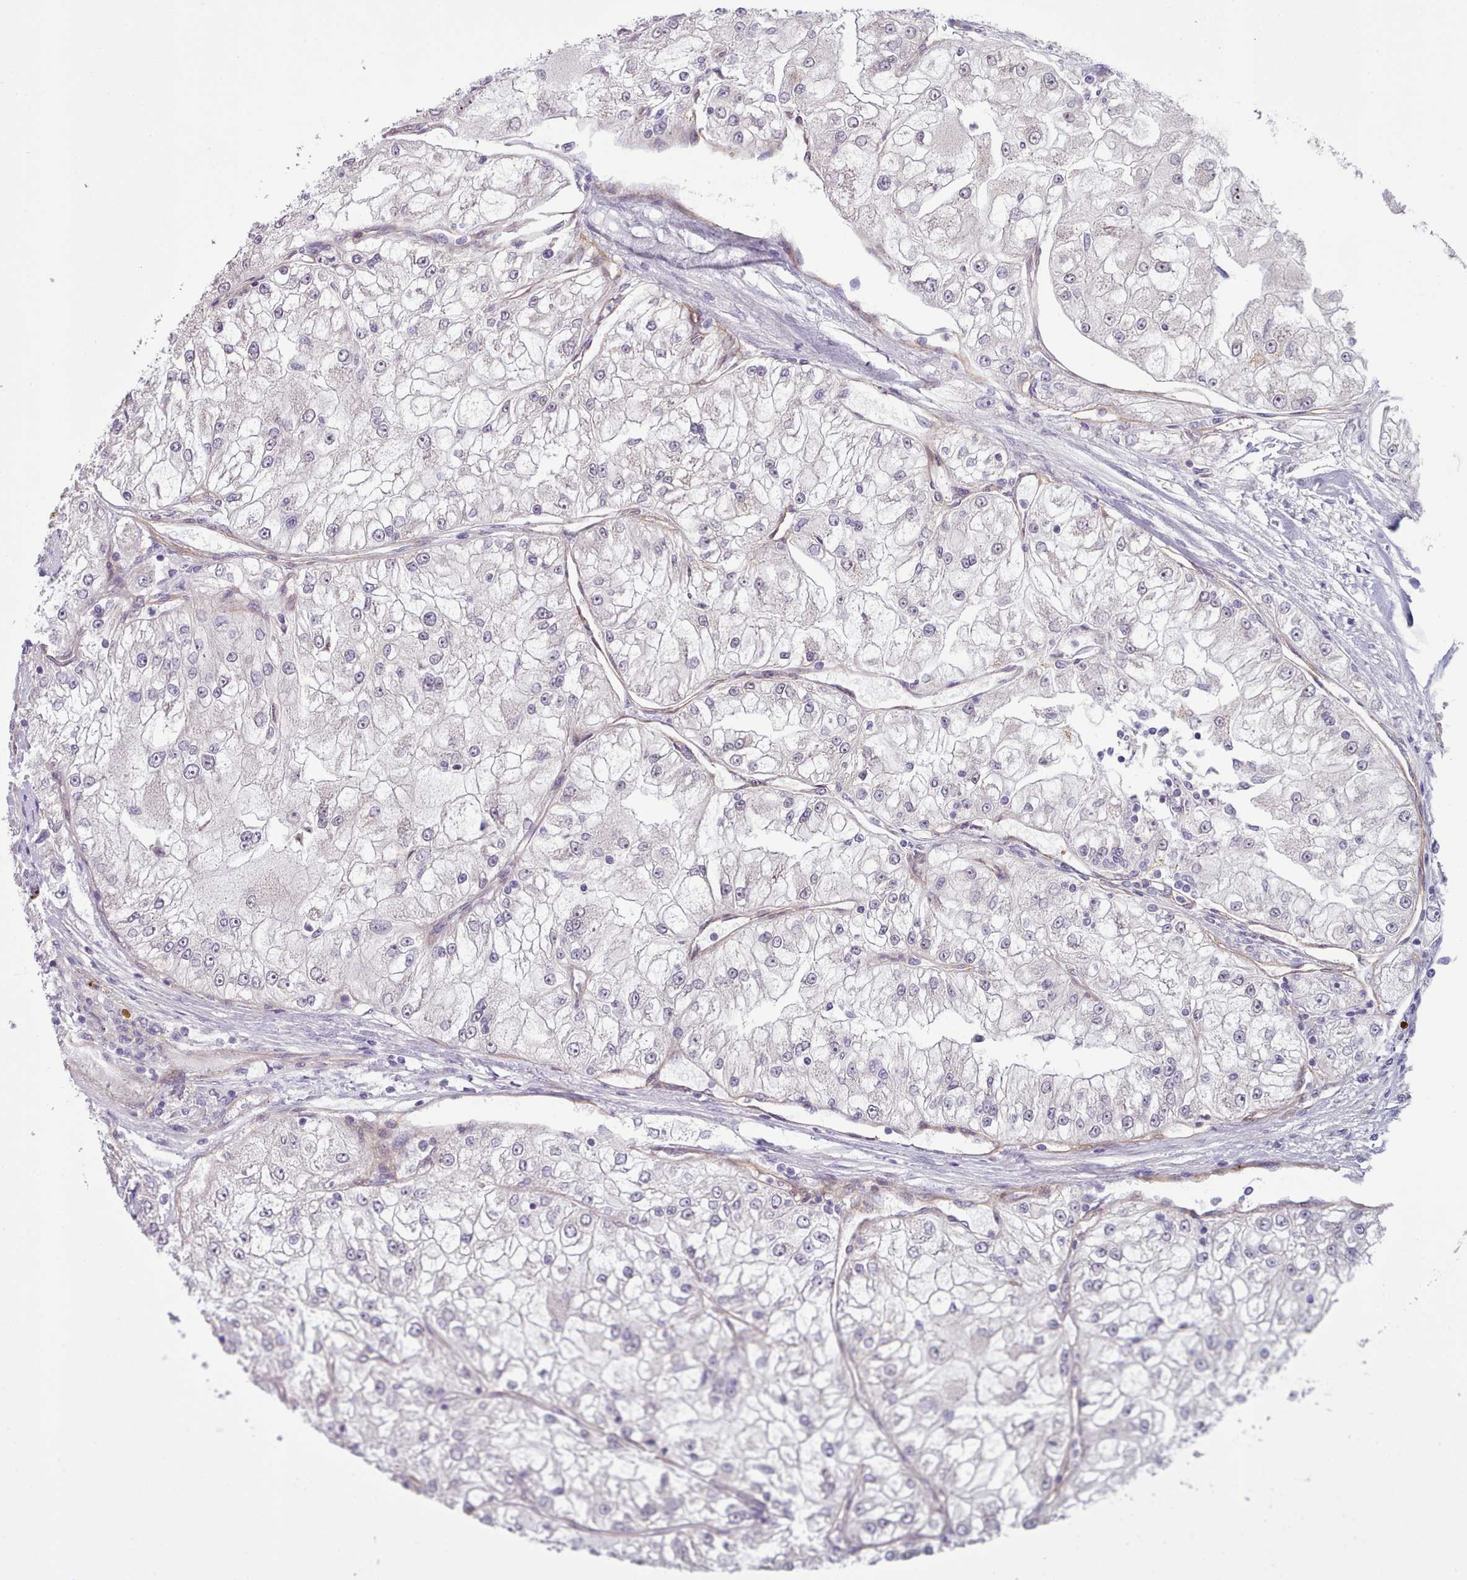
{"staining": {"intensity": "negative", "quantity": "none", "location": "none"}, "tissue": "renal cancer", "cell_type": "Tumor cells", "image_type": "cancer", "snomed": [{"axis": "morphology", "description": "Adenocarcinoma, NOS"}, {"axis": "topography", "description": "Kidney"}], "caption": "Renal cancer stained for a protein using immunohistochemistry displays no positivity tumor cells.", "gene": "DPF1", "patient": {"sex": "female", "age": 72}}